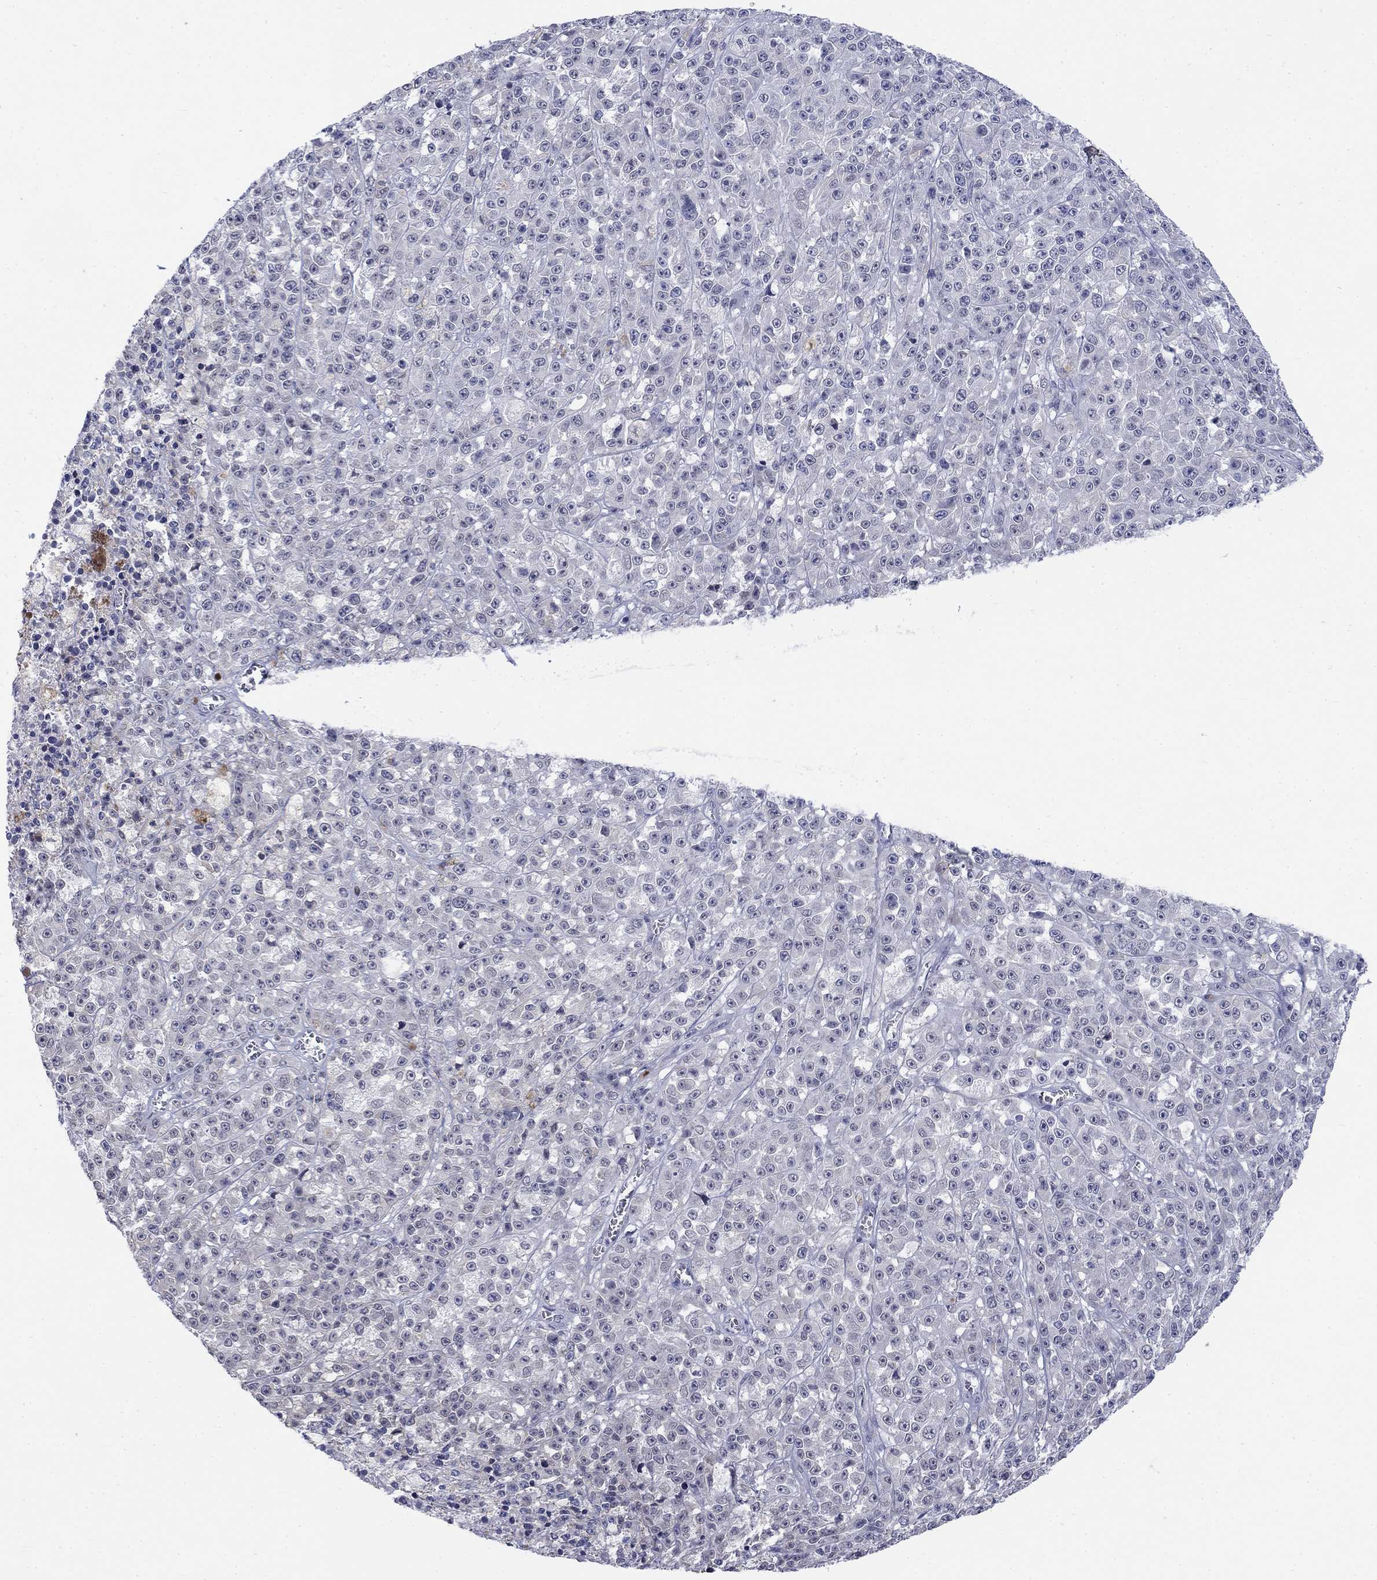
{"staining": {"intensity": "negative", "quantity": "none", "location": "none"}, "tissue": "melanoma", "cell_type": "Tumor cells", "image_type": "cancer", "snomed": [{"axis": "morphology", "description": "Malignant melanoma, NOS"}, {"axis": "topography", "description": "Skin"}], "caption": "Malignant melanoma stained for a protein using immunohistochemistry shows no positivity tumor cells.", "gene": "ECEL1", "patient": {"sex": "female", "age": 58}}